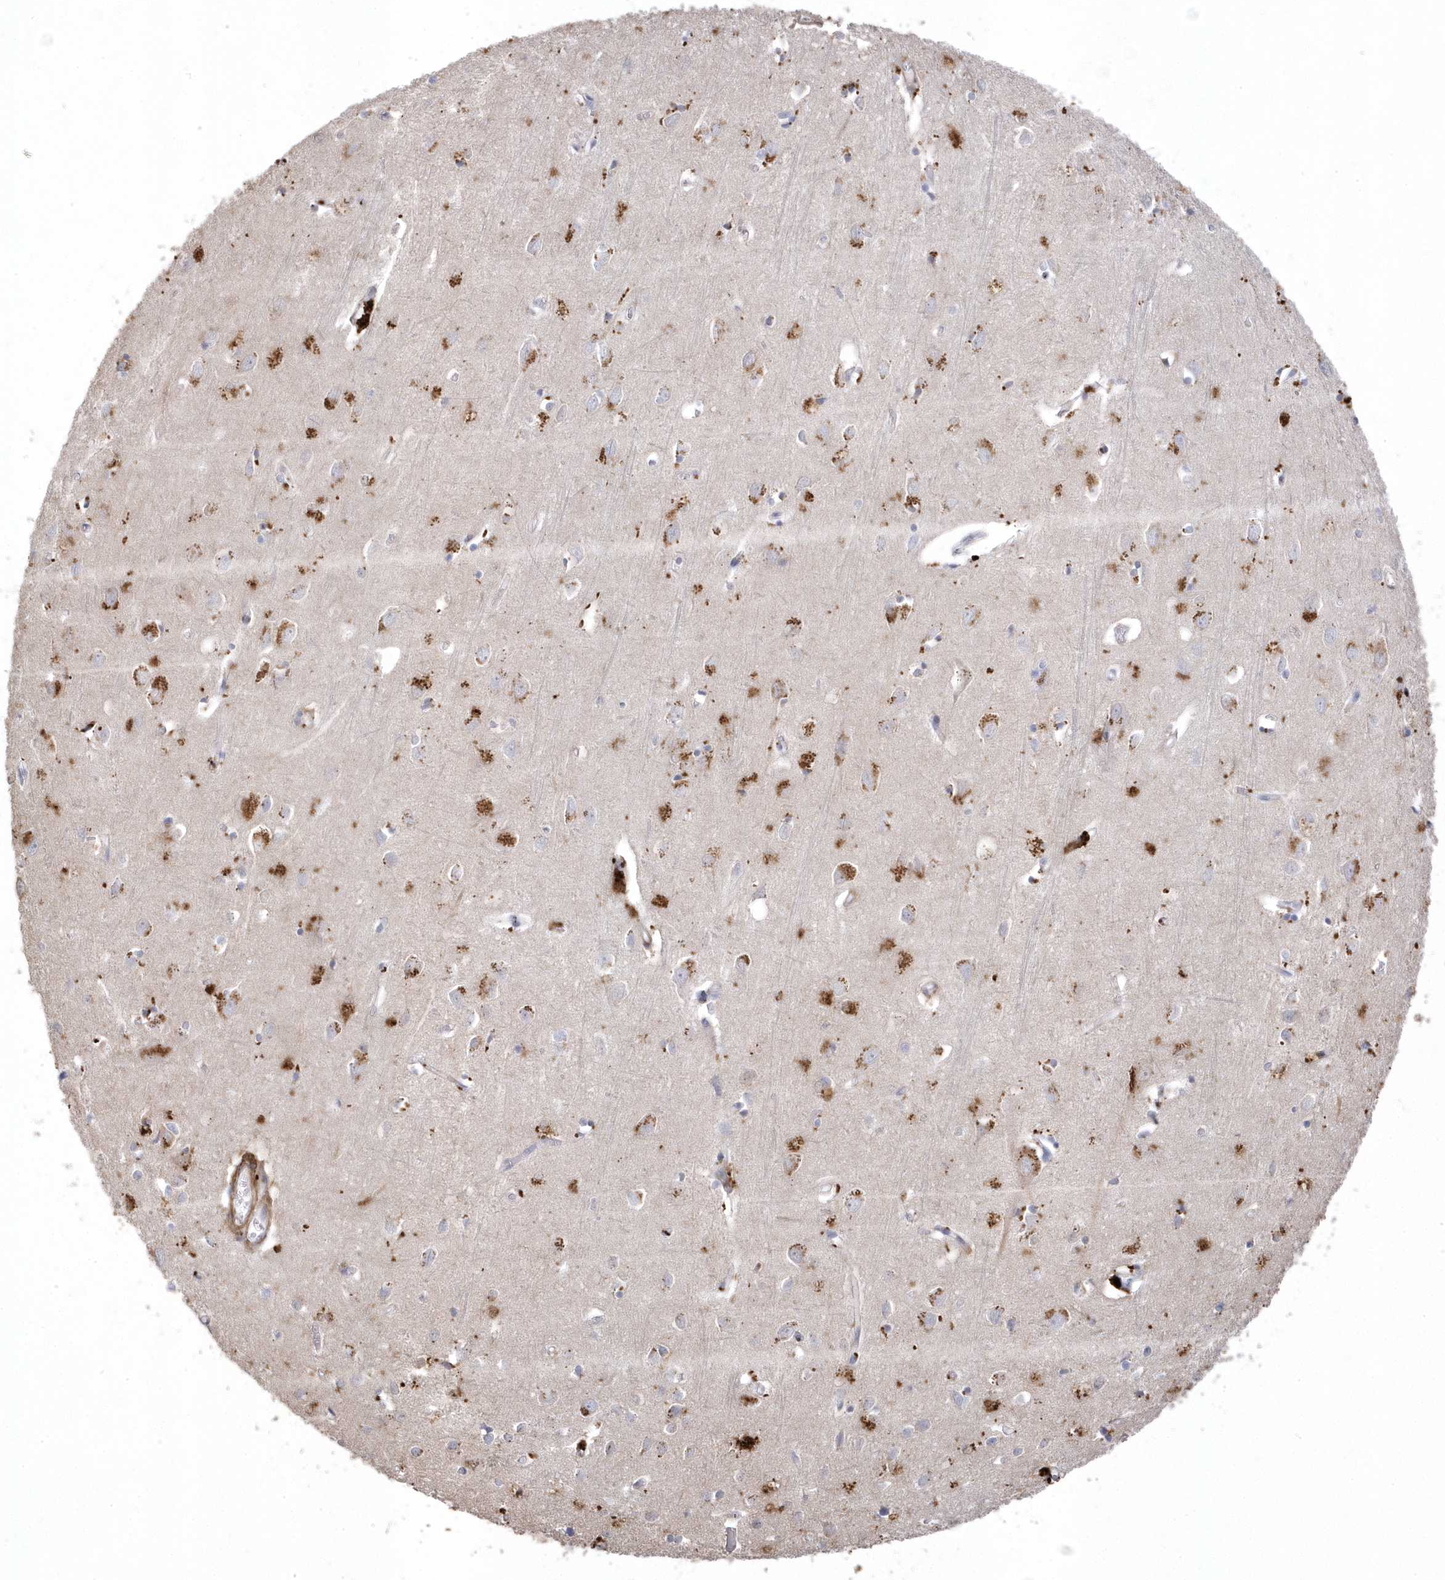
{"staining": {"intensity": "strong", "quantity": ">75%", "location": "cytoplasmic/membranous"}, "tissue": "cerebral cortex", "cell_type": "Endothelial cells", "image_type": "normal", "snomed": [{"axis": "morphology", "description": "Normal tissue, NOS"}, {"axis": "topography", "description": "Cerebral cortex"}], "caption": "Immunohistochemistry (IHC) image of benign cerebral cortex: human cerebral cortex stained using immunohistochemistry (IHC) exhibits high levels of strong protein expression localized specifically in the cytoplasmic/membranous of endothelial cells, appearing as a cytoplasmic/membranous brown color.", "gene": "GTPBP6", "patient": {"sex": "female", "age": 64}}